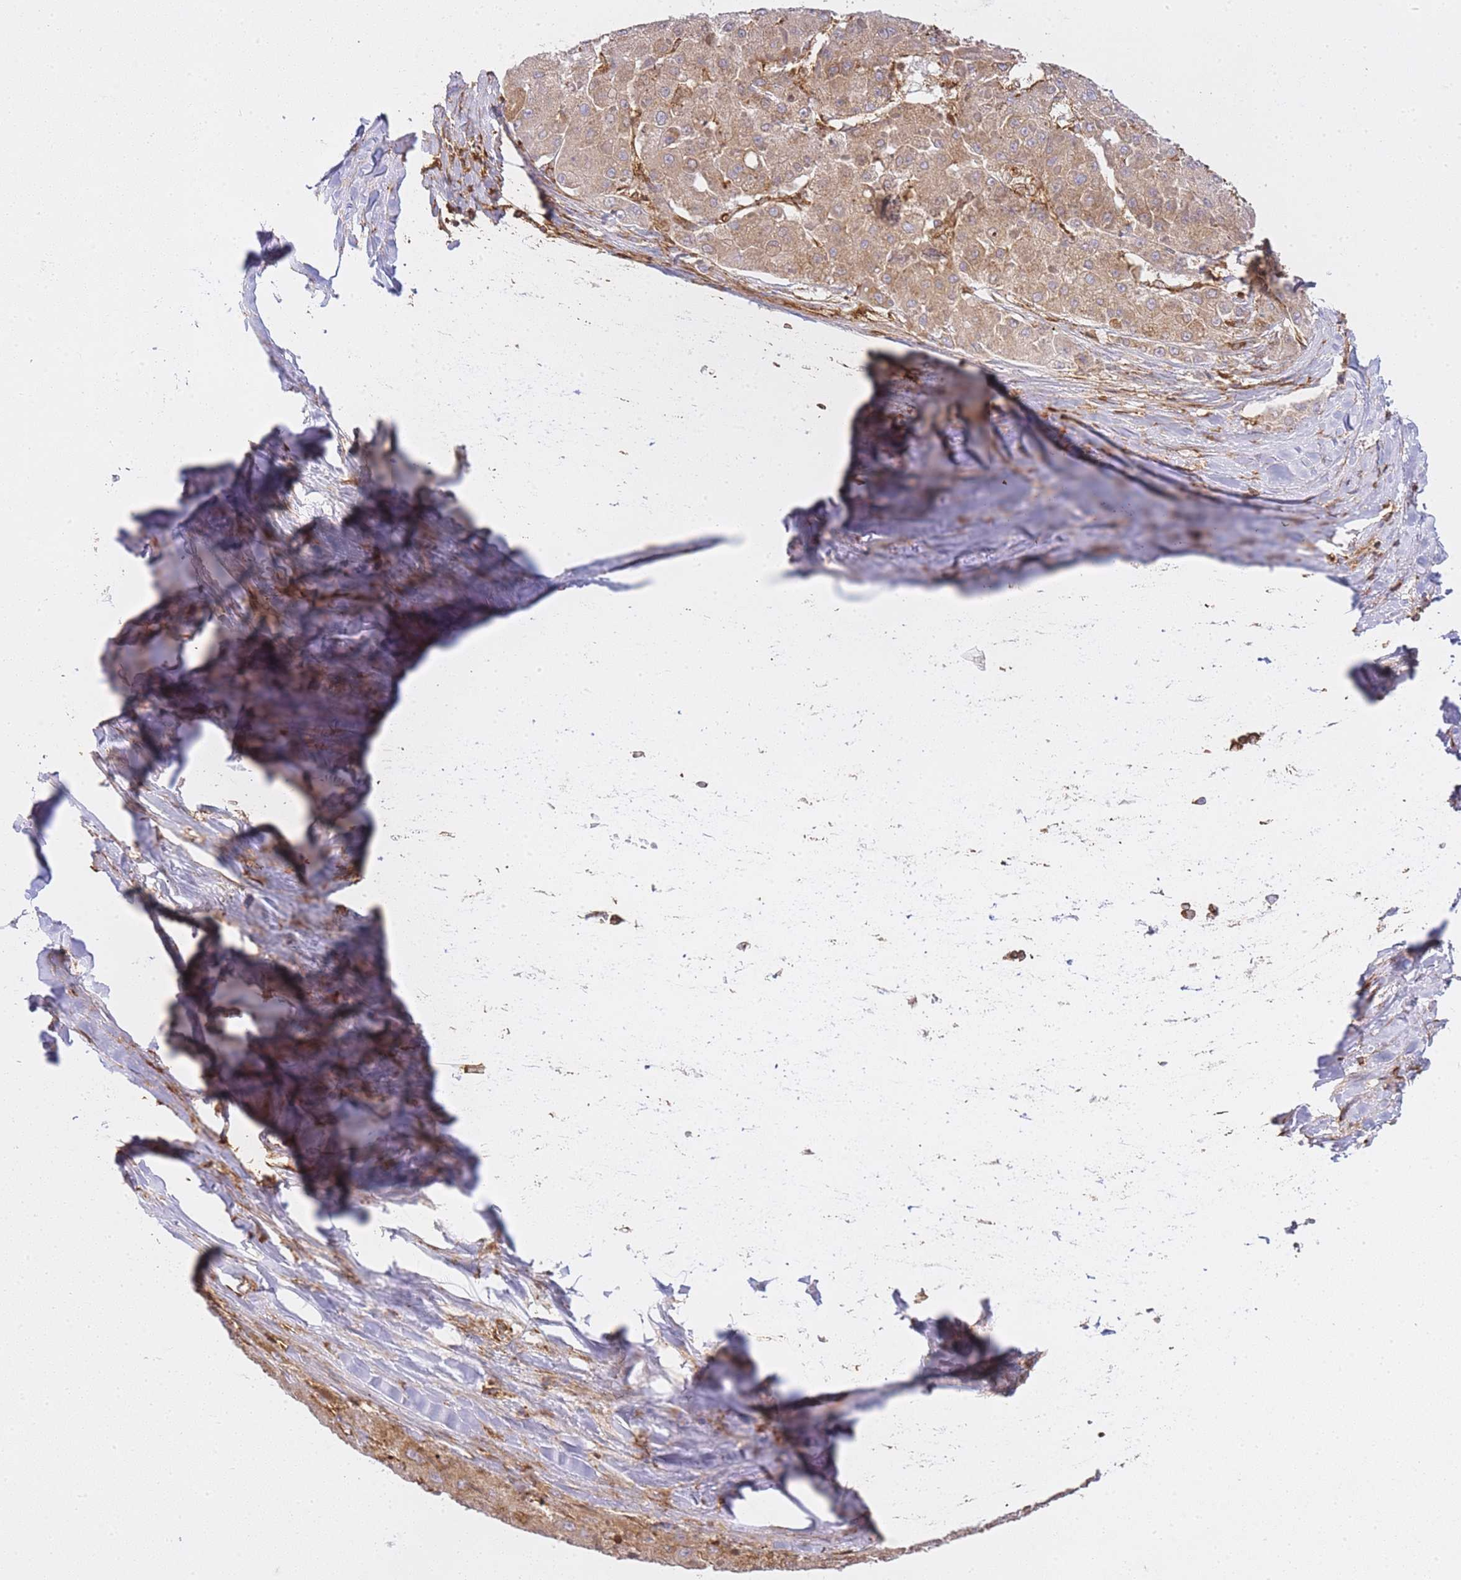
{"staining": {"intensity": "moderate", "quantity": ">75%", "location": "cytoplasmic/membranous"}, "tissue": "liver cancer", "cell_type": "Tumor cells", "image_type": "cancer", "snomed": [{"axis": "morphology", "description": "Carcinoma, Hepatocellular, NOS"}, {"axis": "topography", "description": "Liver"}], "caption": "Liver hepatocellular carcinoma tissue demonstrates moderate cytoplasmic/membranous positivity in approximately >75% of tumor cells", "gene": "MSN", "patient": {"sex": "female", "age": 73}}